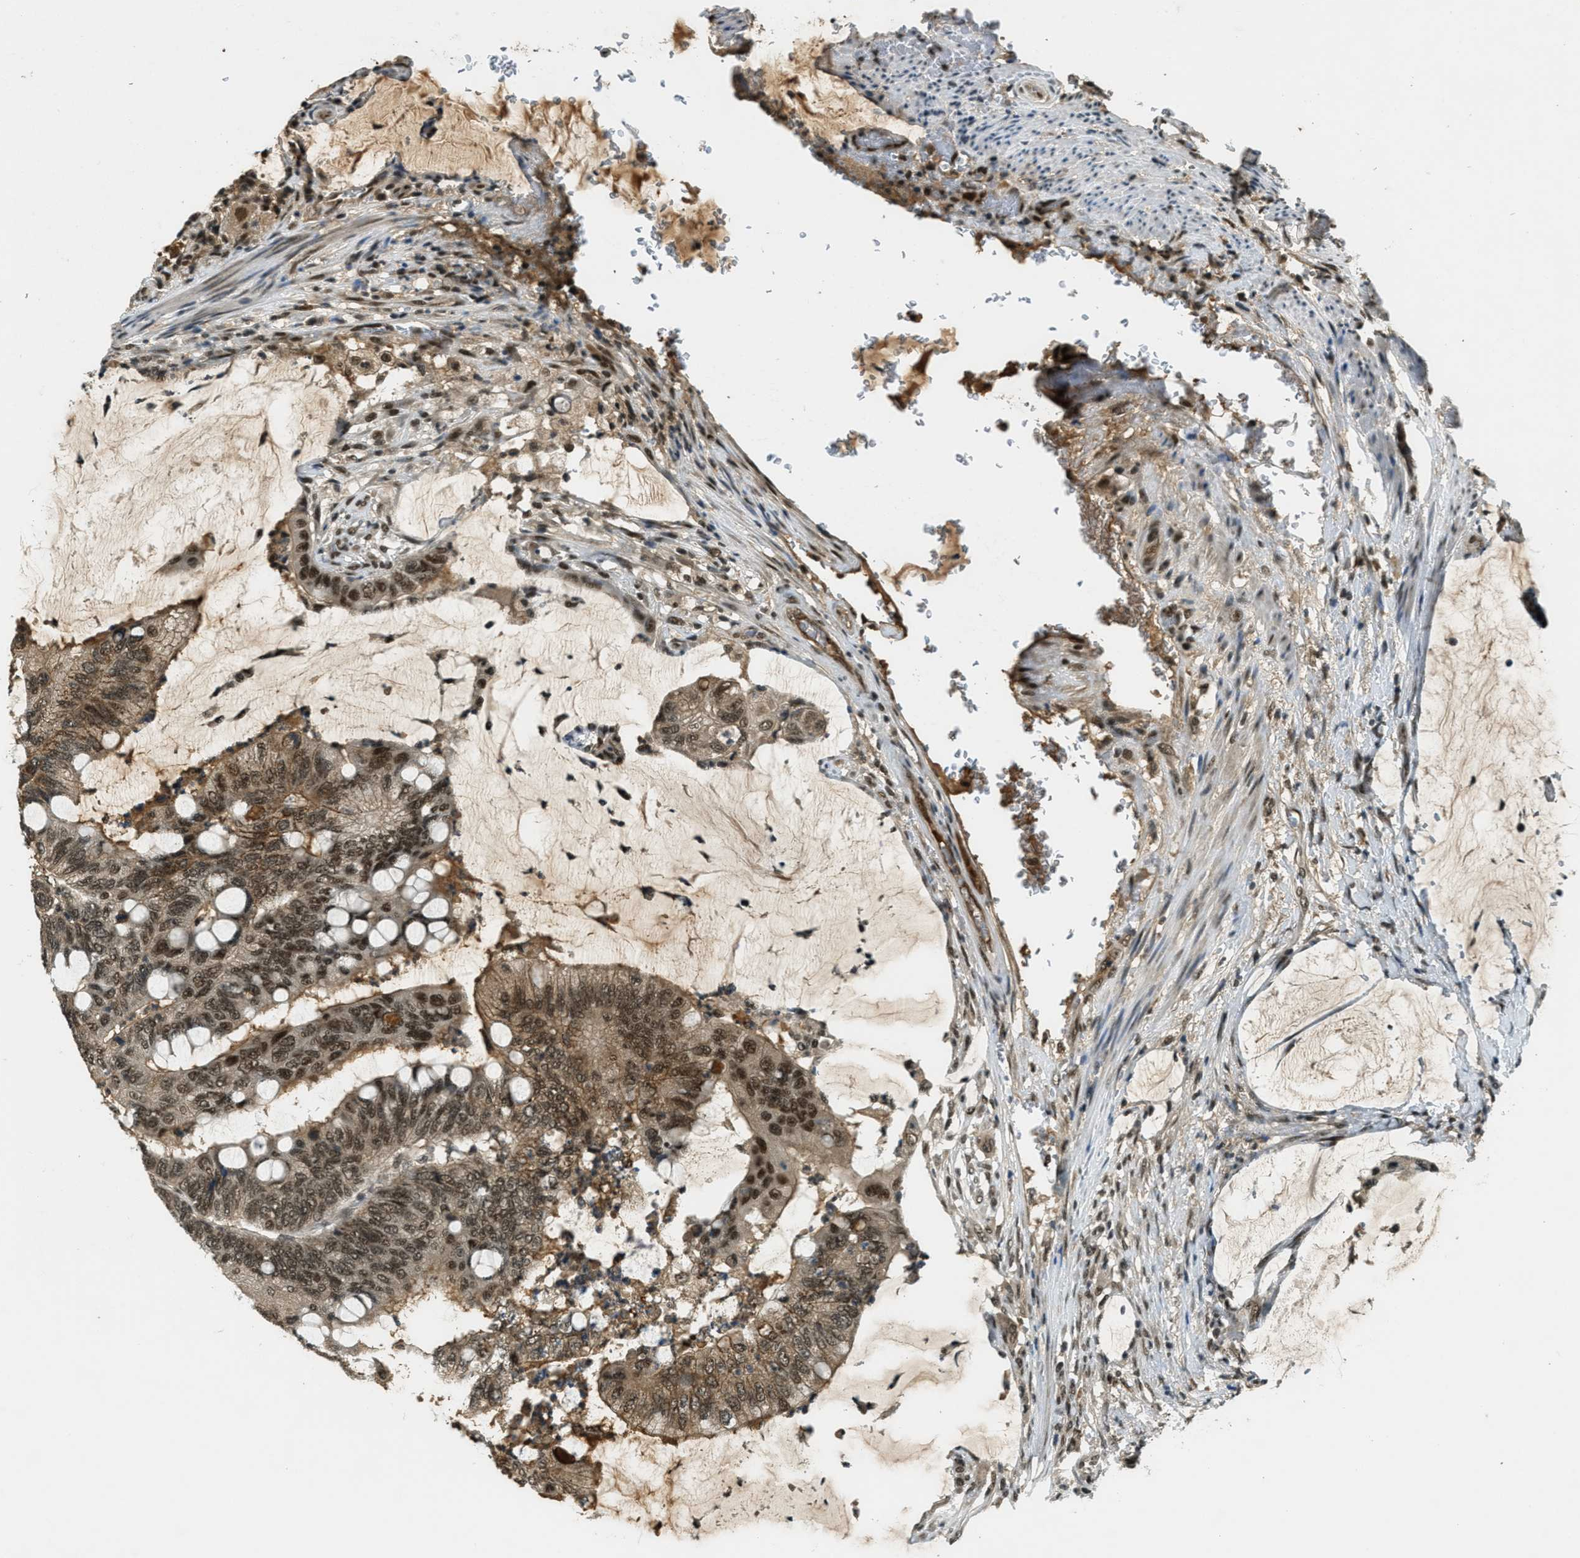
{"staining": {"intensity": "strong", "quantity": ">75%", "location": "cytoplasmic/membranous,nuclear"}, "tissue": "colorectal cancer", "cell_type": "Tumor cells", "image_type": "cancer", "snomed": [{"axis": "morphology", "description": "Normal tissue, NOS"}, {"axis": "morphology", "description": "Adenocarcinoma, NOS"}, {"axis": "topography", "description": "Rectum"}], "caption": "This is a histology image of immunohistochemistry (IHC) staining of colorectal cancer (adenocarcinoma), which shows strong positivity in the cytoplasmic/membranous and nuclear of tumor cells.", "gene": "ZNF148", "patient": {"sex": "male", "age": 92}}